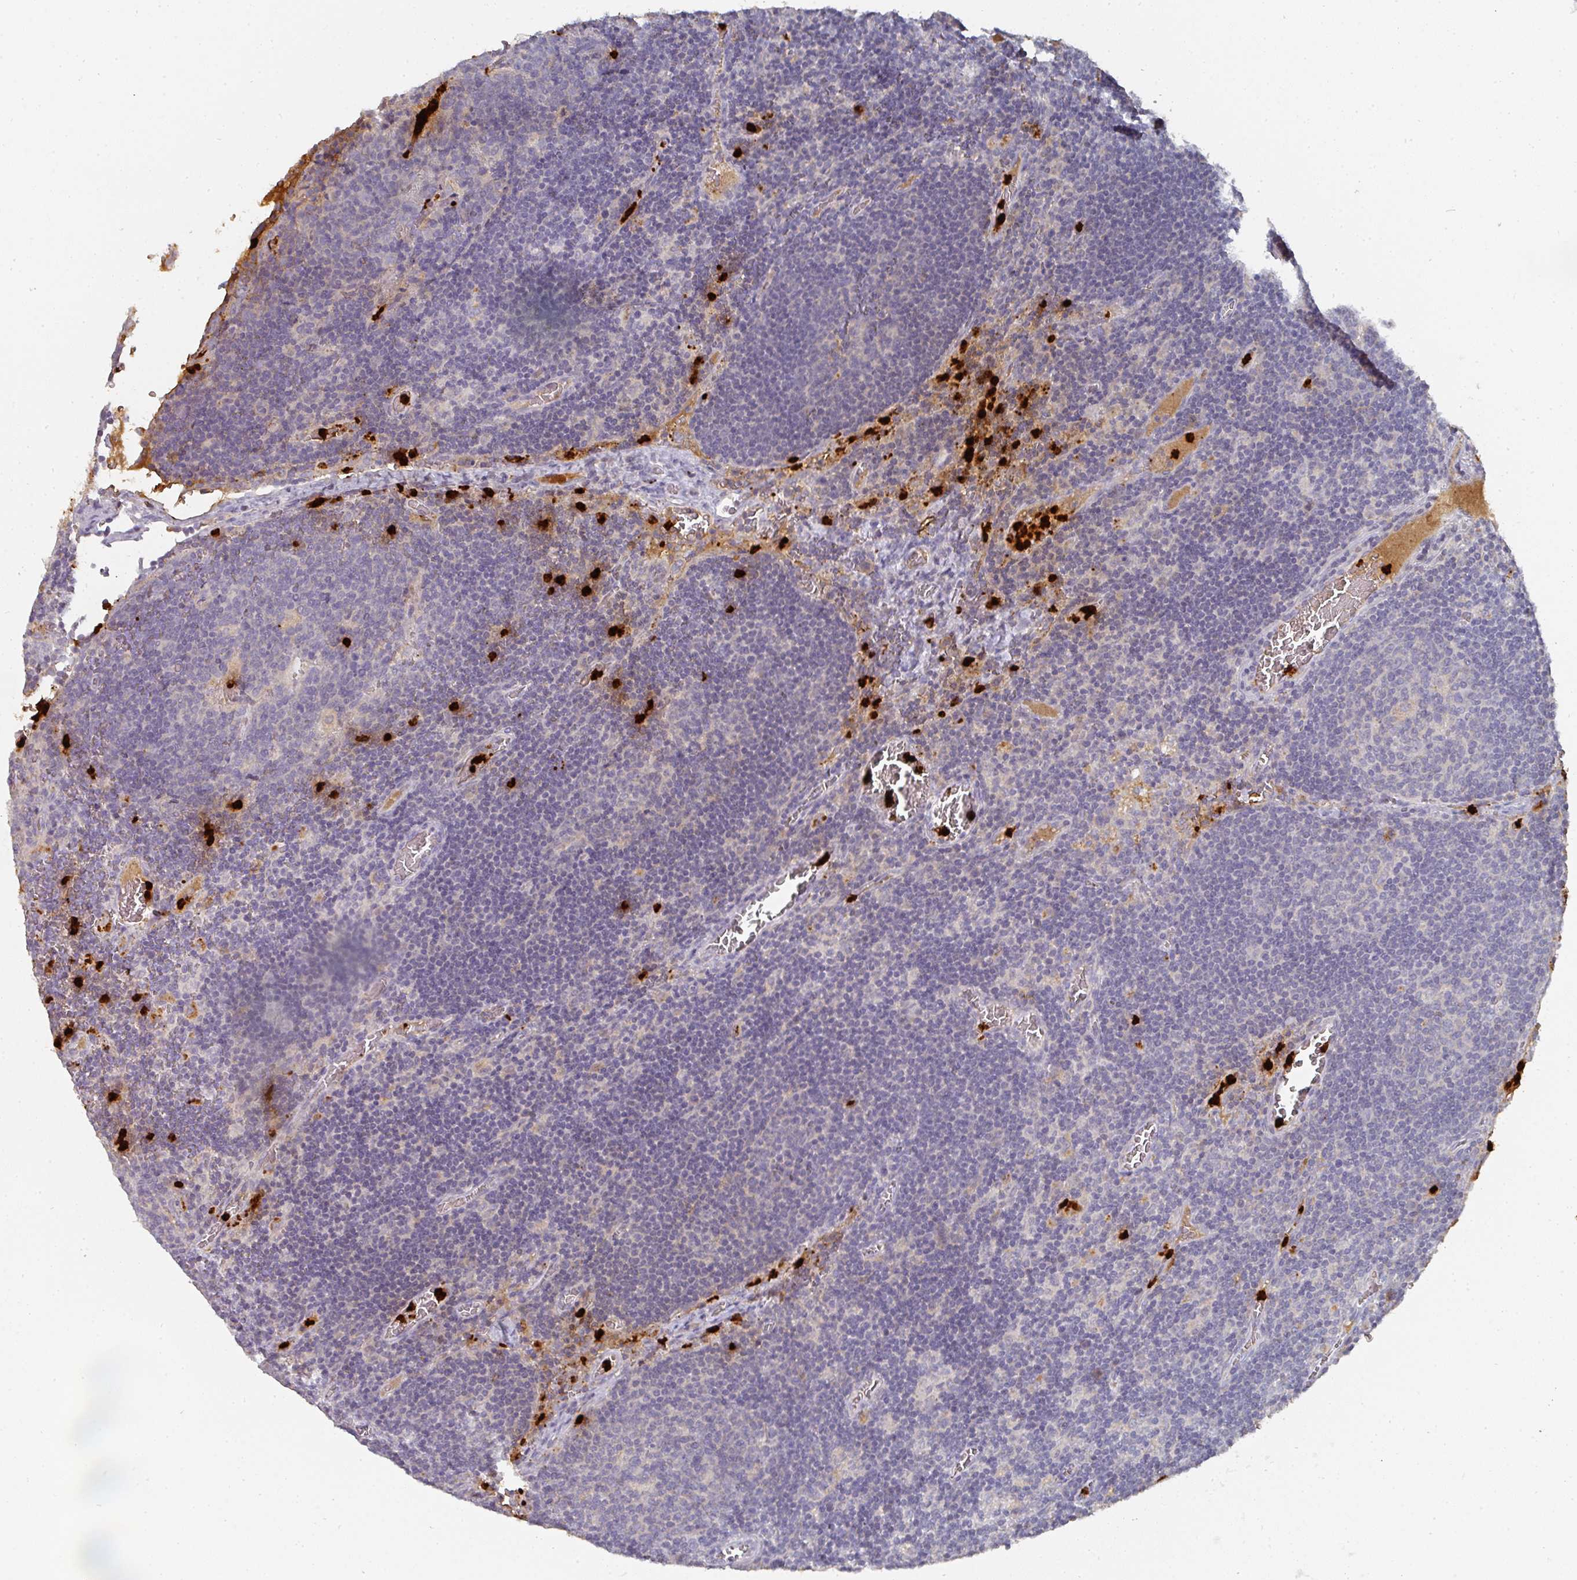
{"staining": {"intensity": "negative", "quantity": "none", "location": "none"}, "tissue": "lymph node", "cell_type": "Germinal center cells", "image_type": "normal", "snomed": [{"axis": "morphology", "description": "Normal tissue, NOS"}, {"axis": "topography", "description": "Lymph node"}], "caption": "IHC of normal lymph node reveals no staining in germinal center cells.", "gene": "CAMP", "patient": {"sex": "male", "age": 50}}